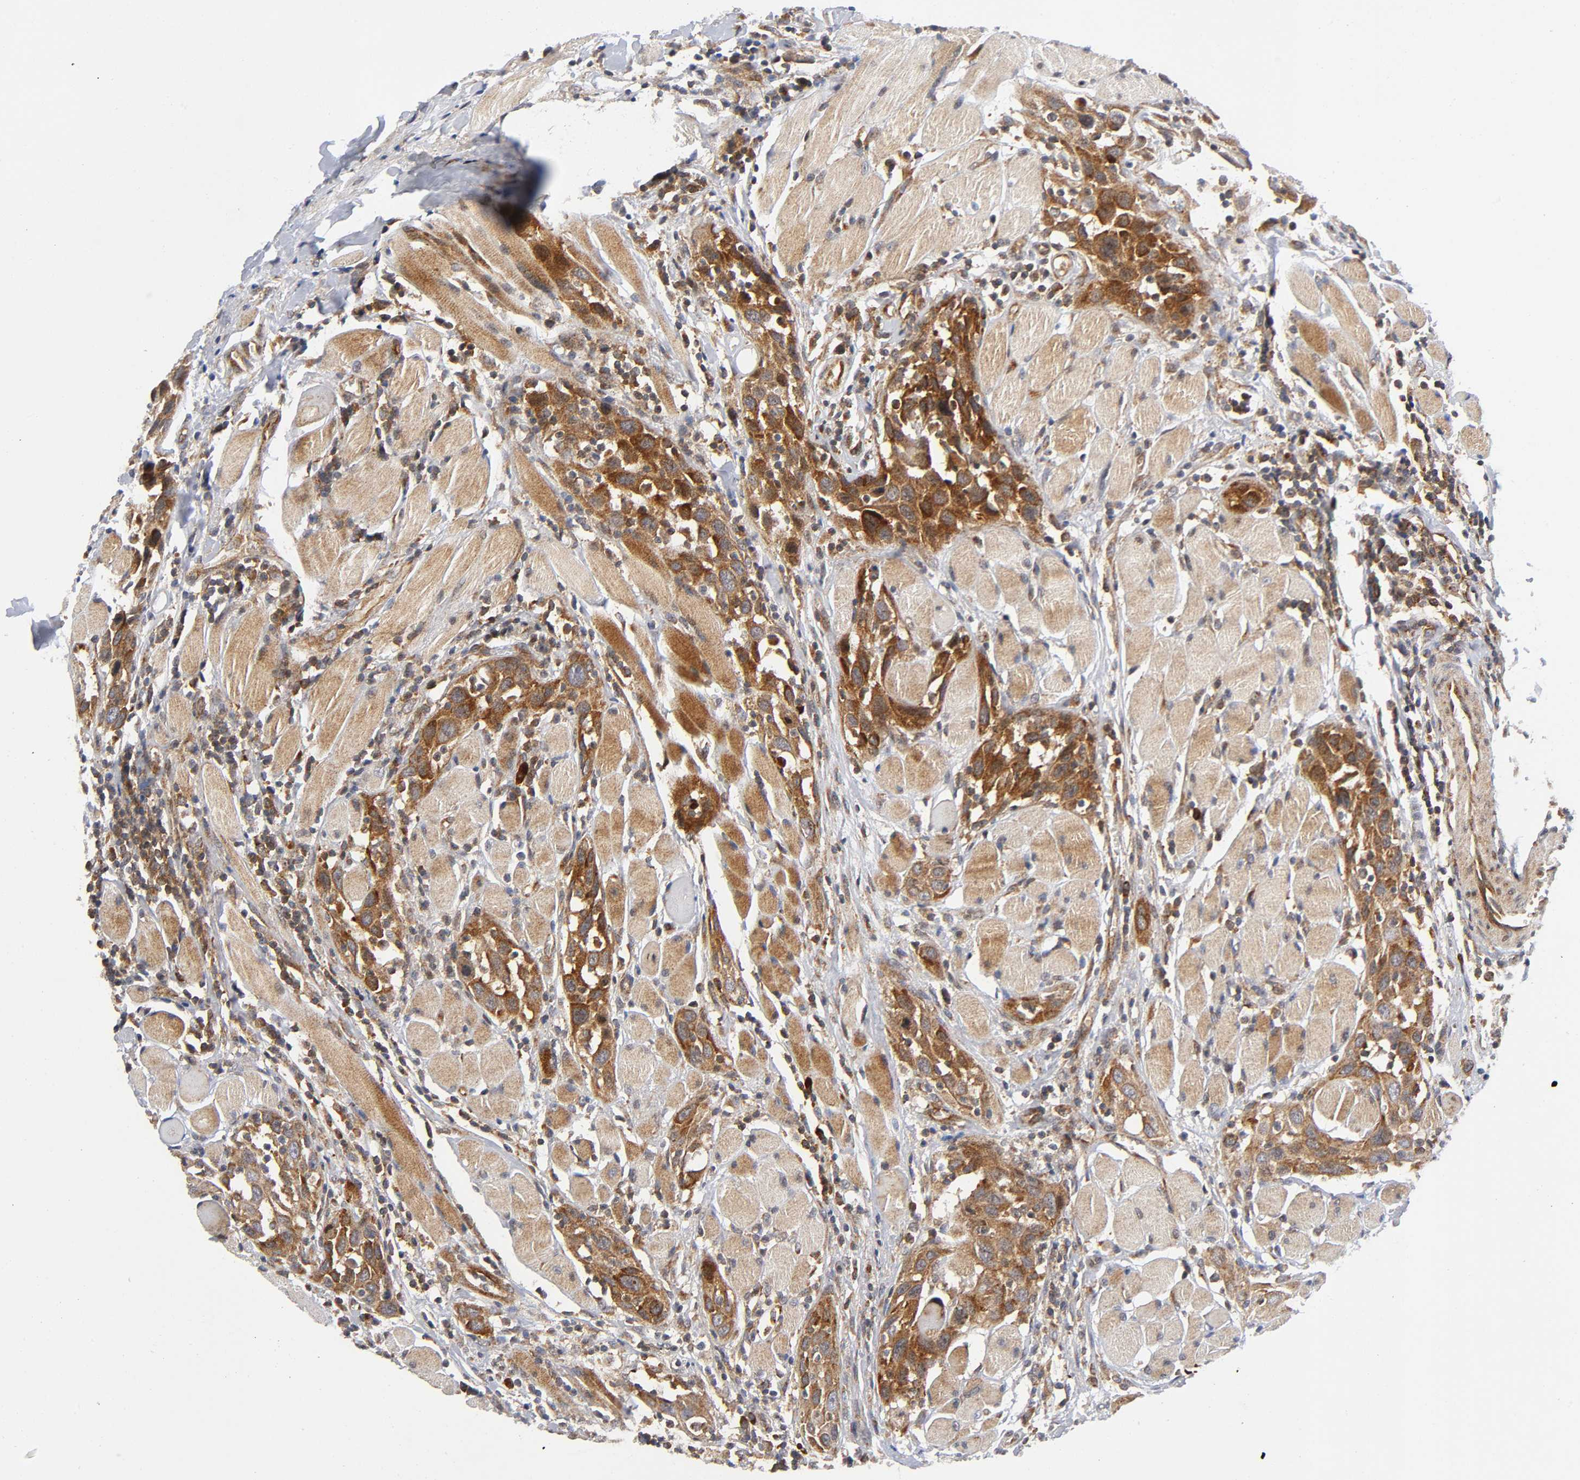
{"staining": {"intensity": "strong", "quantity": ">75%", "location": "cytoplasmic/membranous"}, "tissue": "head and neck cancer", "cell_type": "Tumor cells", "image_type": "cancer", "snomed": [{"axis": "morphology", "description": "Squamous cell carcinoma, NOS"}, {"axis": "topography", "description": "Oral tissue"}, {"axis": "topography", "description": "Head-Neck"}], "caption": "Head and neck squamous cell carcinoma stained for a protein (brown) reveals strong cytoplasmic/membranous positive positivity in about >75% of tumor cells.", "gene": "EIF5", "patient": {"sex": "female", "age": 50}}